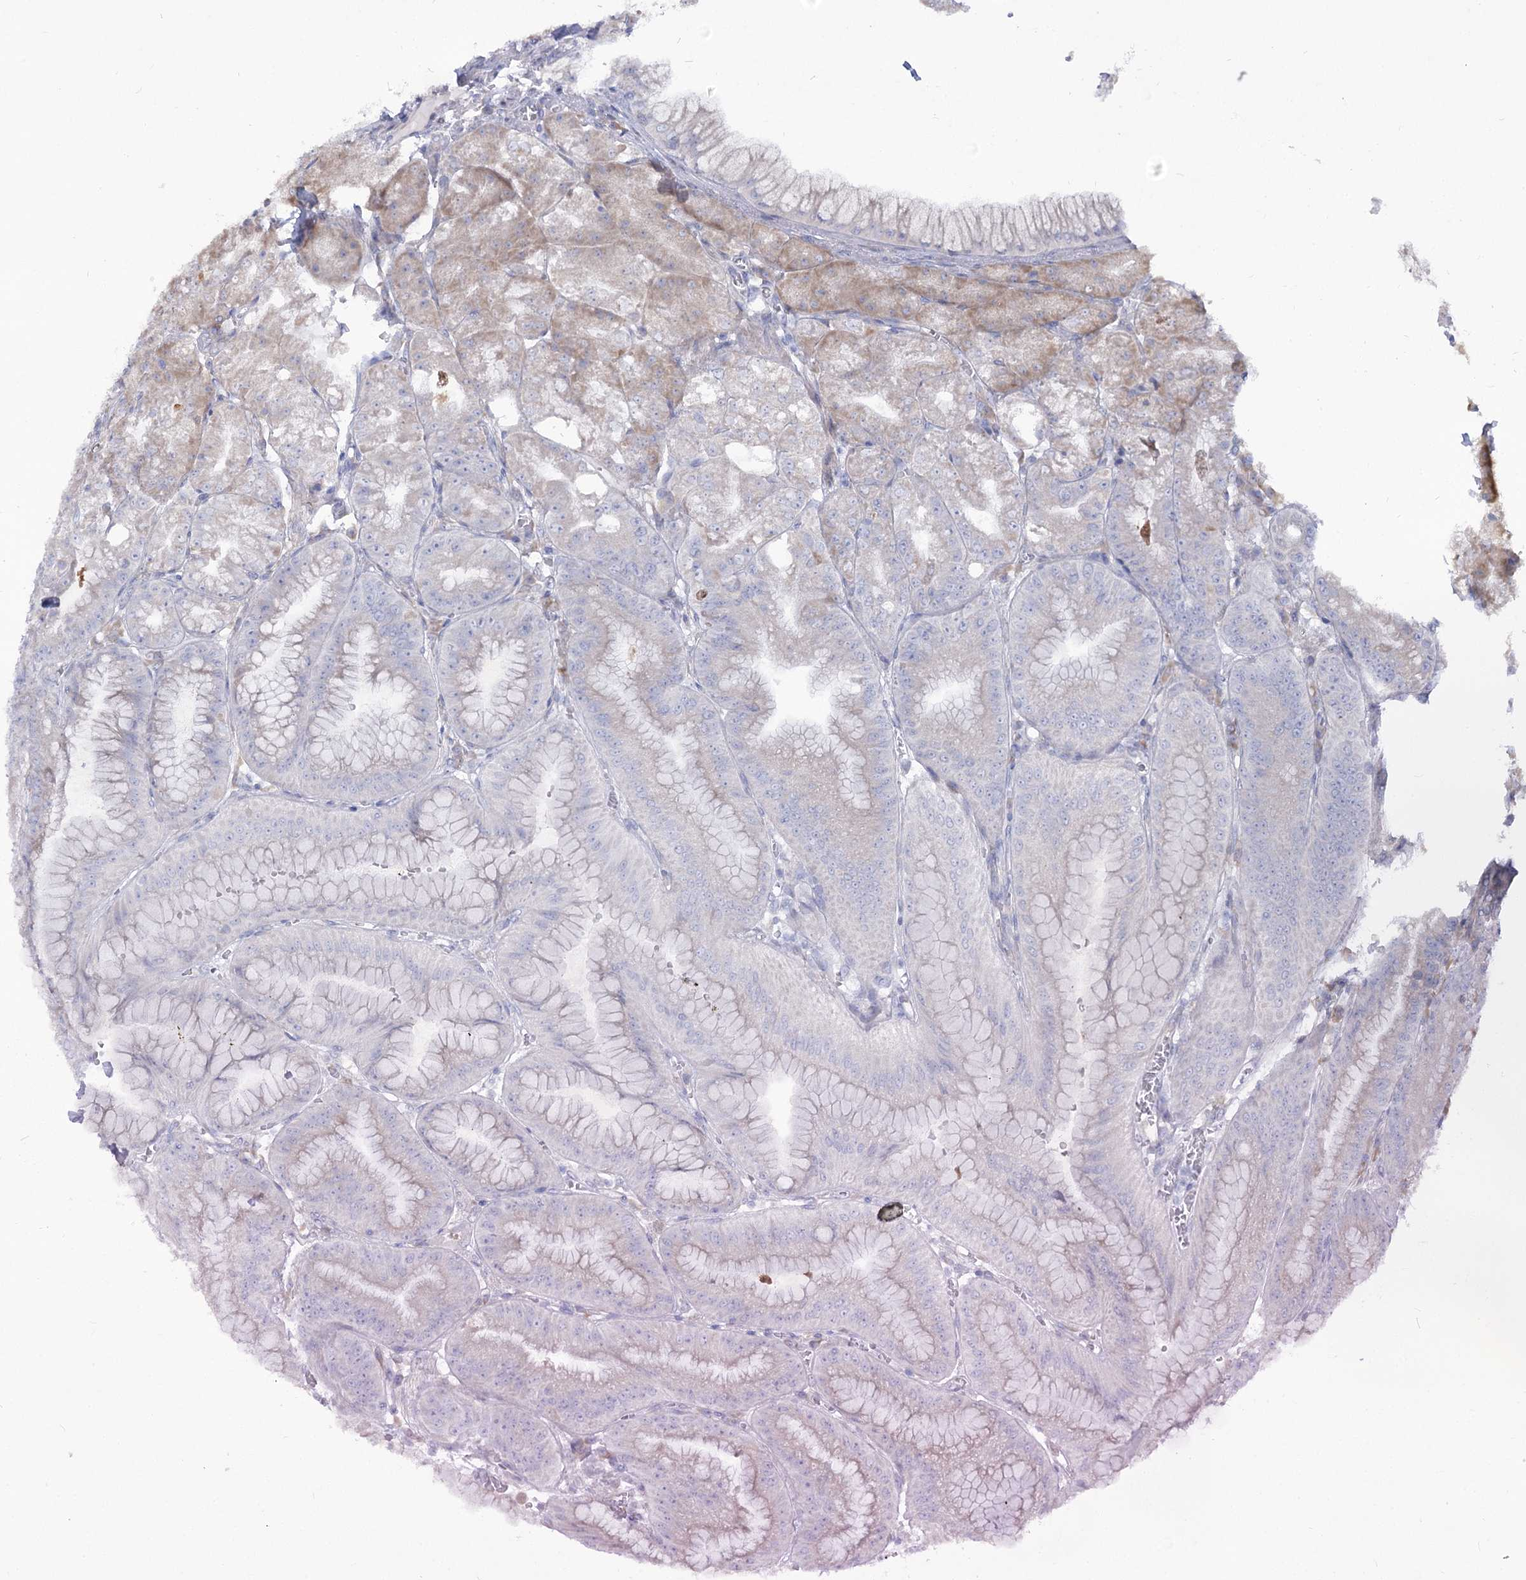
{"staining": {"intensity": "moderate", "quantity": "25%-75%", "location": "cytoplasmic/membranous"}, "tissue": "stomach", "cell_type": "Glandular cells", "image_type": "normal", "snomed": [{"axis": "morphology", "description": "Normal tissue, NOS"}, {"axis": "topography", "description": "Stomach, upper"}, {"axis": "topography", "description": "Stomach, lower"}], "caption": "Protein expression analysis of normal stomach demonstrates moderate cytoplasmic/membranous staining in about 25%-75% of glandular cells.", "gene": "STT3B", "patient": {"sex": "male", "age": 71}}